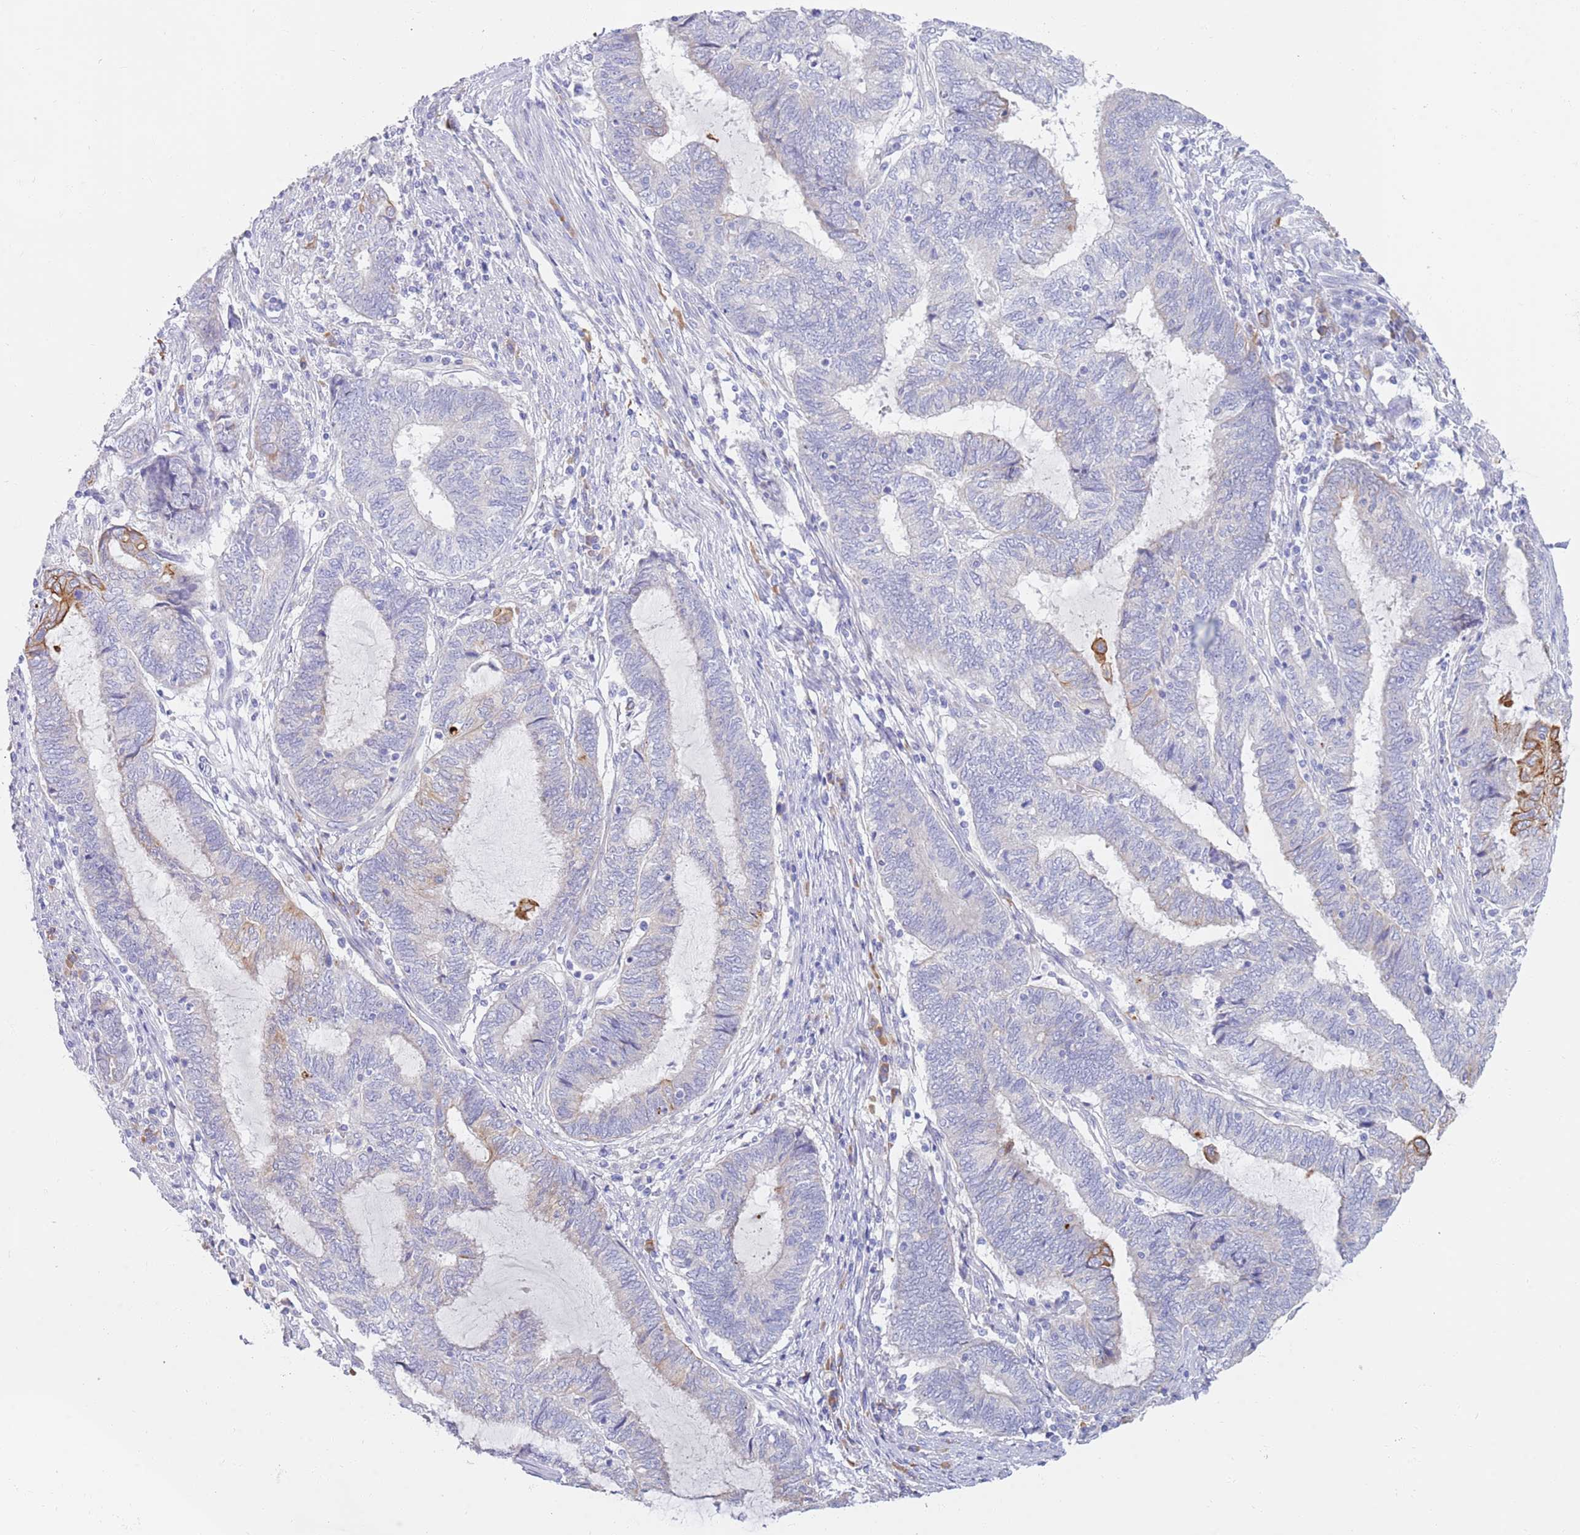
{"staining": {"intensity": "moderate", "quantity": "<25%", "location": "cytoplasmic/membranous"}, "tissue": "endometrial cancer", "cell_type": "Tumor cells", "image_type": "cancer", "snomed": [{"axis": "morphology", "description": "Adenocarcinoma, NOS"}, {"axis": "topography", "description": "Uterus"}, {"axis": "topography", "description": "Endometrium"}], "caption": "Tumor cells reveal low levels of moderate cytoplasmic/membranous expression in about <25% of cells in human endometrial adenocarcinoma.", "gene": "CCDC149", "patient": {"sex": "female", "age": 70}}